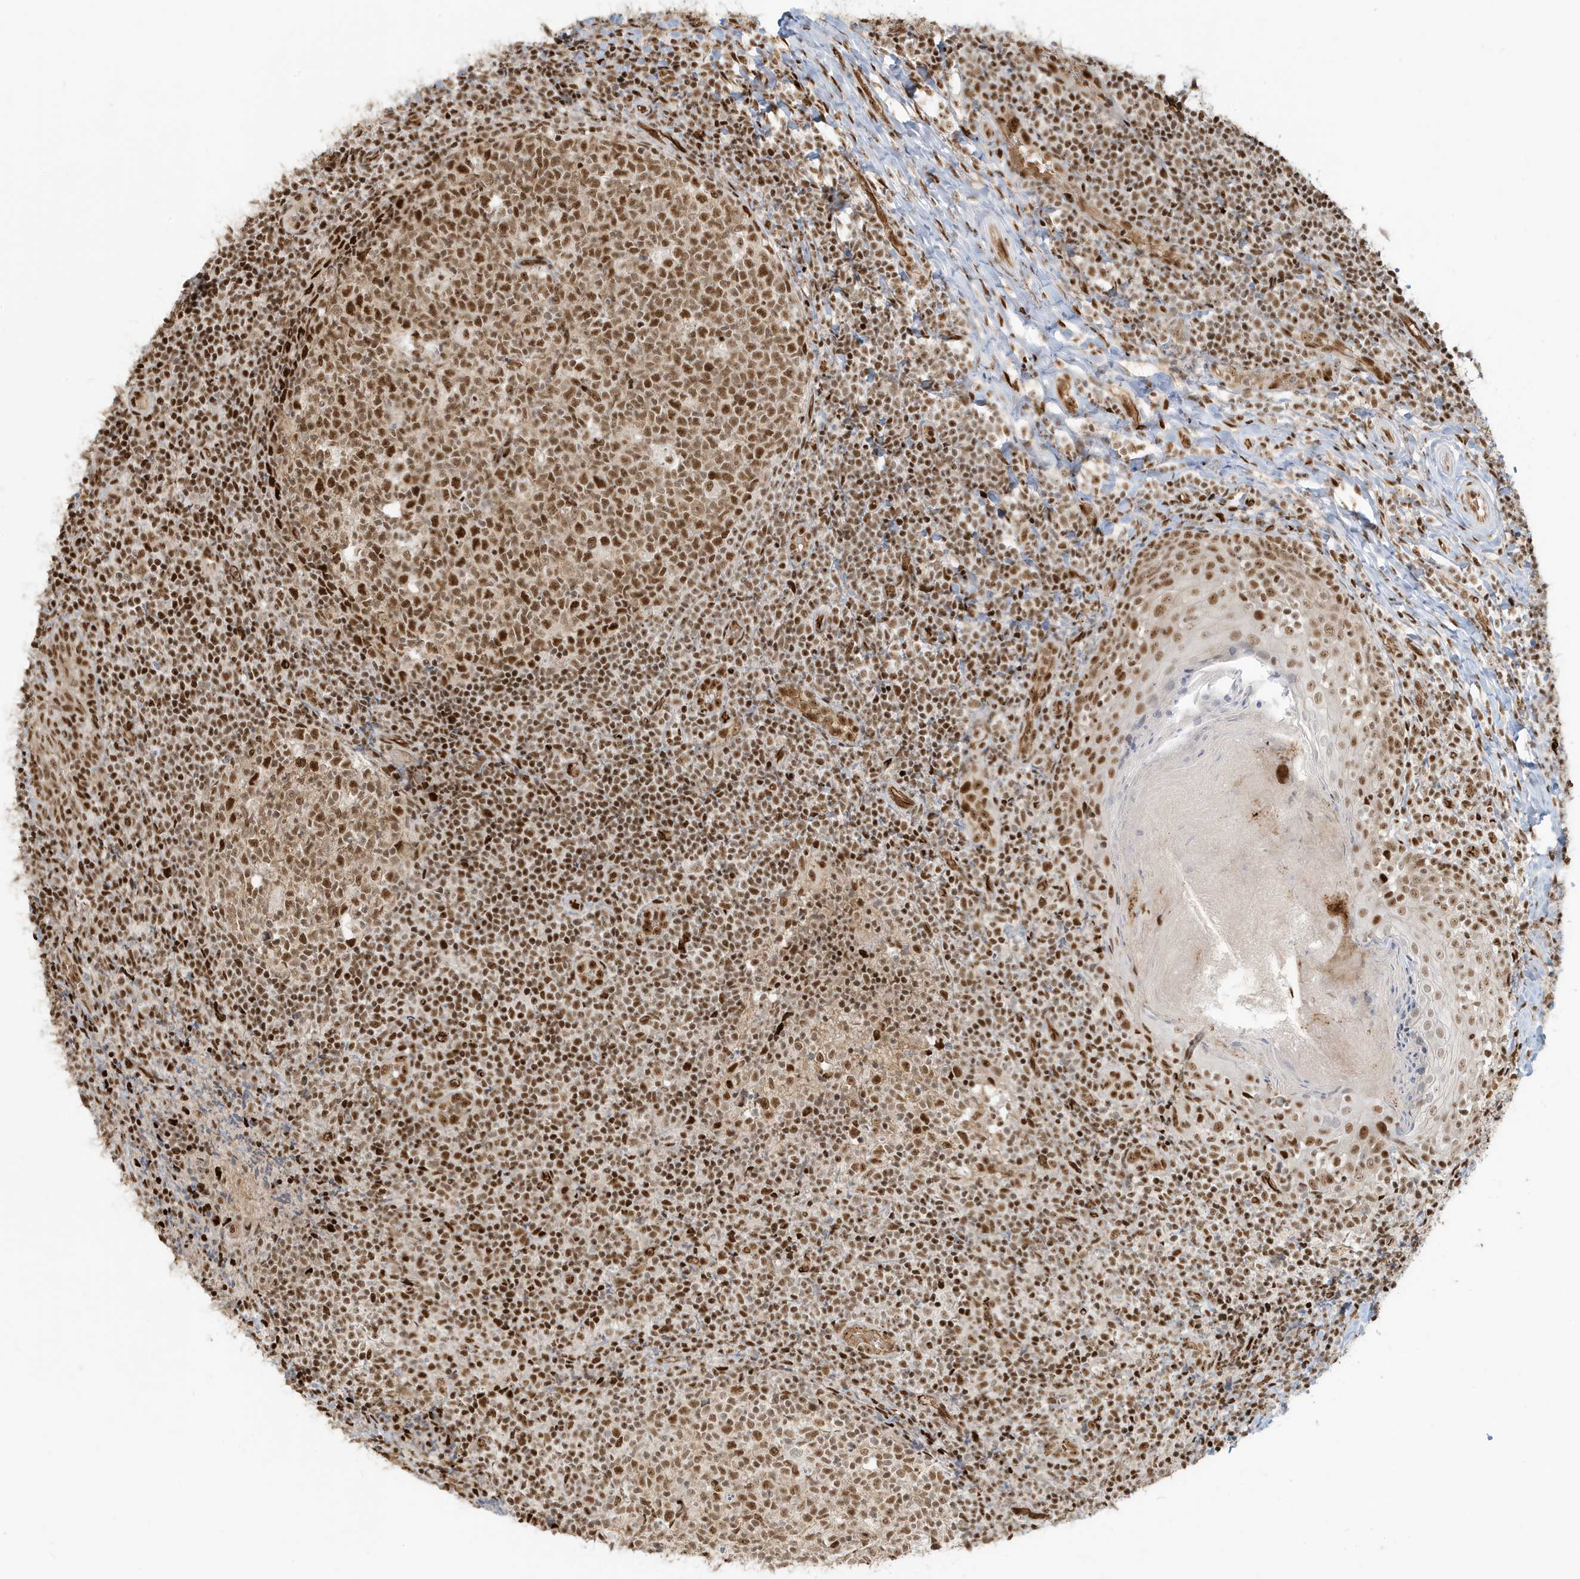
{"staining": {"intensity": "strong", "quantity": ">75%", "location": "nuclear"}, "tissue": "tonsil", "cell_type": "Germinal center cells", "image_type": "normal", "snomed": [{"axis": "morphology", "description": "Normal tissue, NOS"}, {"axis": "topography", "description": "Tonsil"}], "caption": "Strong nuclear protein staining is appreciated in about >75% of germinal center cells in tonsil. Ihc stains the protein of interest in brown and the nuclei are stained blue.", "gene": "CKS1B", "patient": {"sex": "female", "age": 19}}